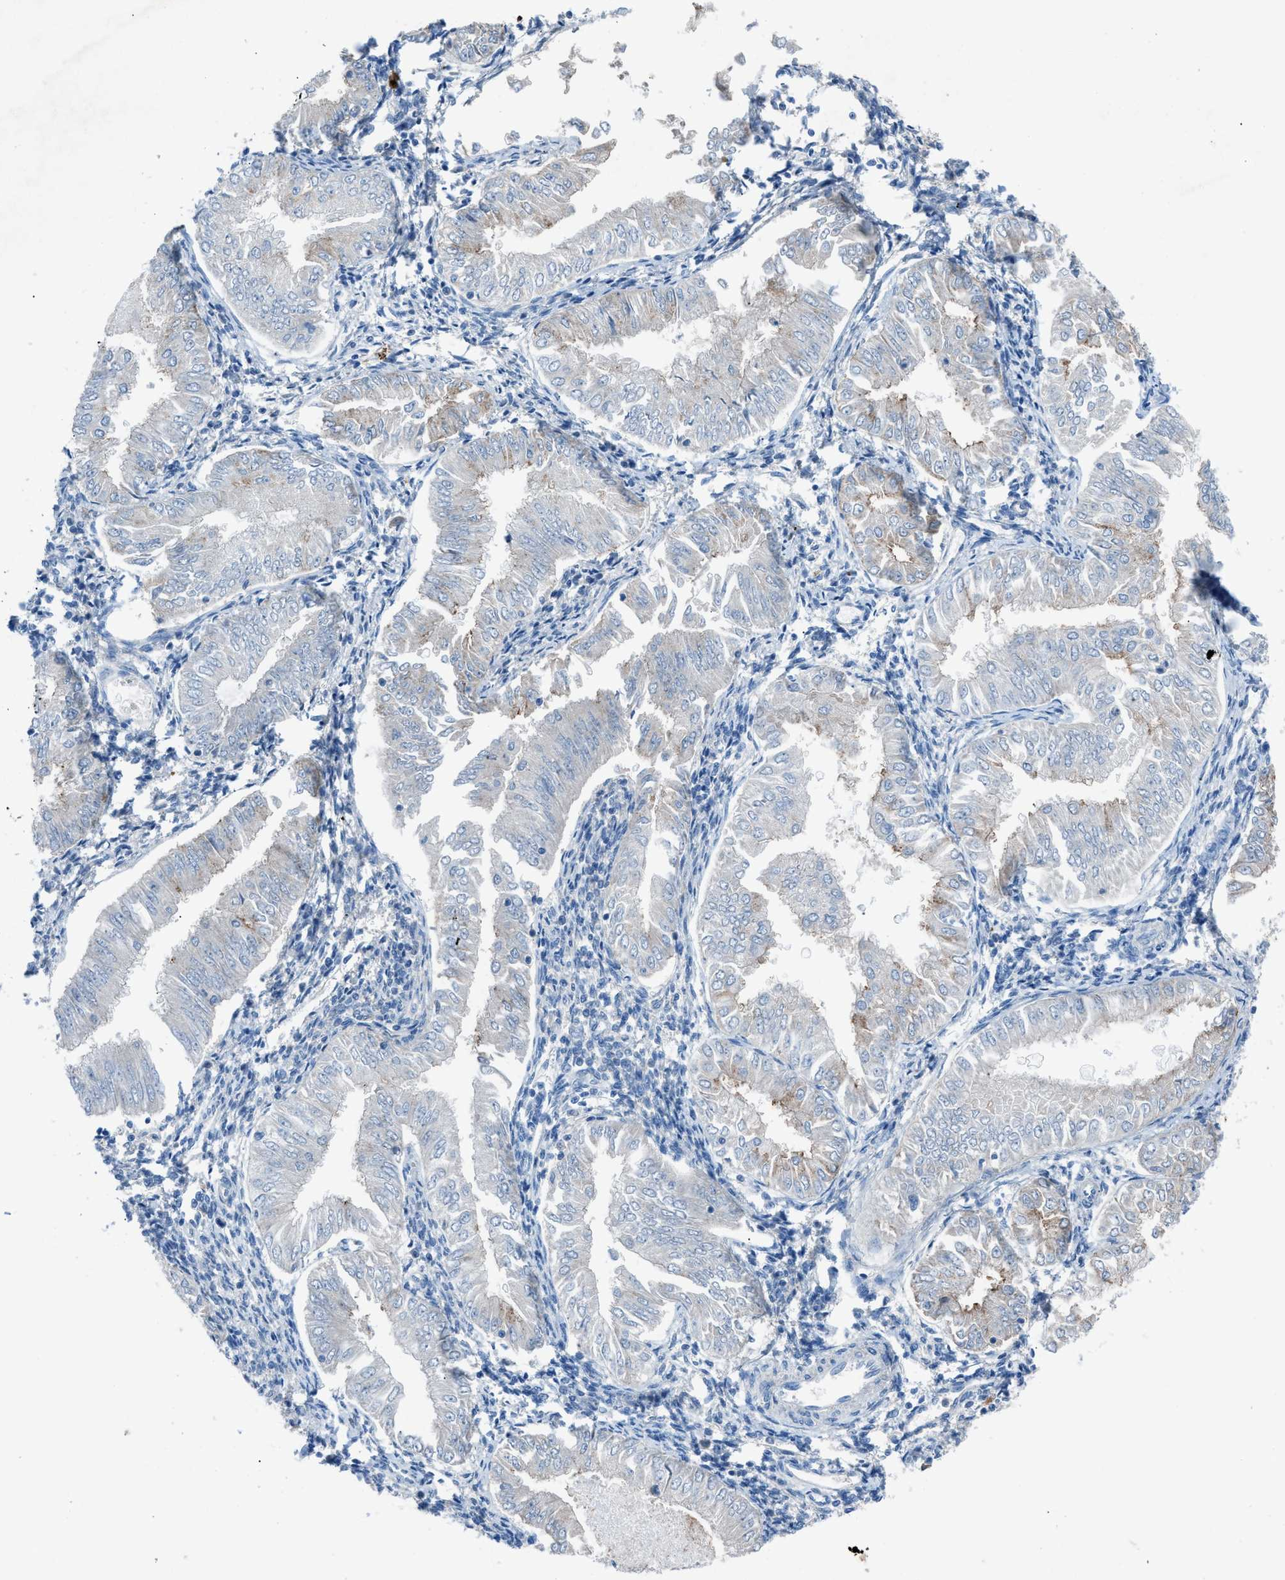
{"staining": {"intensity": "weak", "quantity": "<25%", "location": "cytoplasmic/membranous"}, "tissue": "endometrial cancer", "cell_type": "Tumor cells", "image_type": "cancer", "snomed": [{"axis": "morphology", "description": "Adenocarcinoma, NOS"}, {"axis": "topography", "description": "Endometrium"}], "caption": "Endometrial adenocarcinoma stained for a protein using immunohistochemistry (IHC) demonstrates no expression tumor cells.", "gene": "C5AR2", "patient": {"sex": "female", "age": 53}}